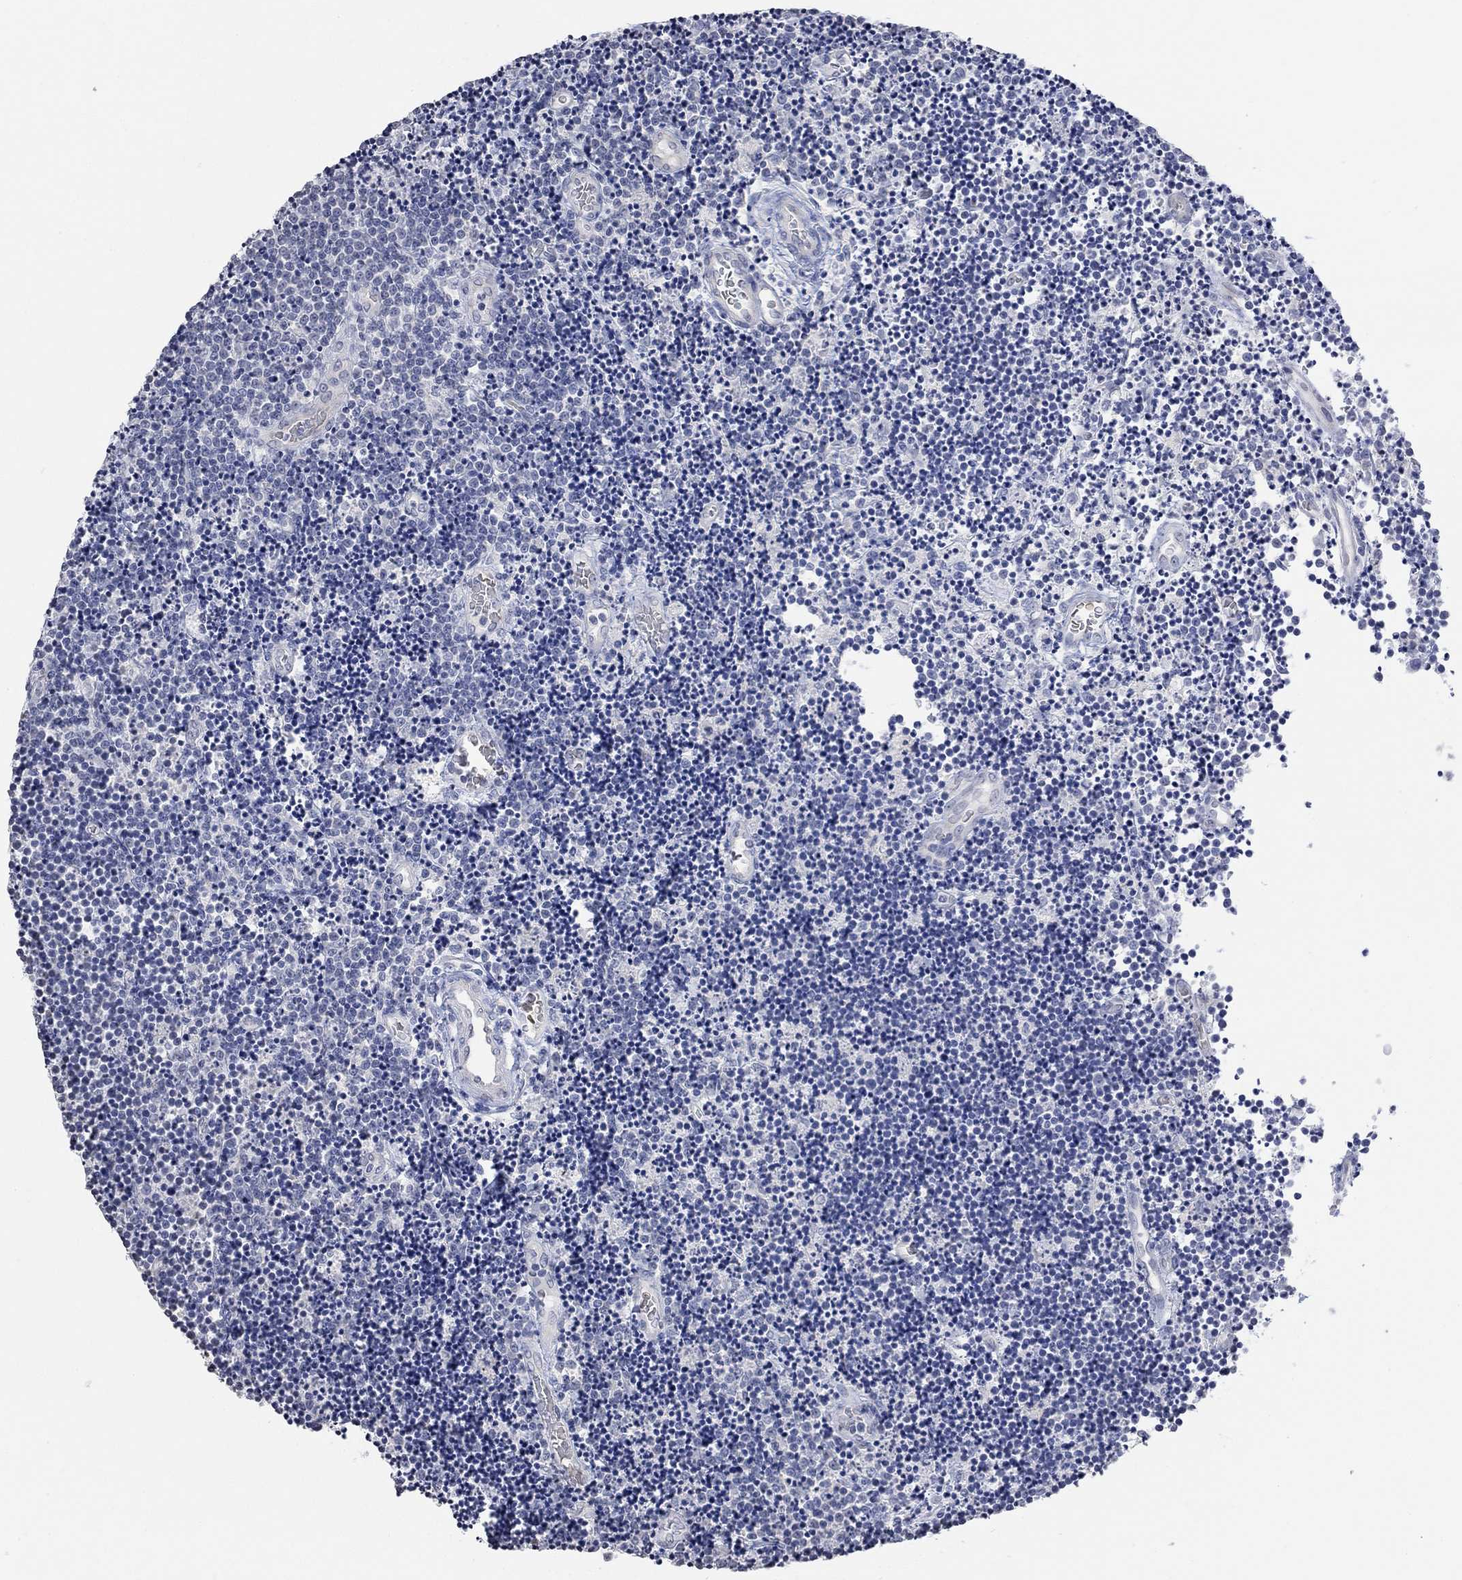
{"staining": {"intensity": "negative", "quantity": "none", "location": "none"}, "tissue": "lymphoma", "cell_type": "Tumor cells", "image_type": "cancer", "snomed": [{"axis": "morphology", "description": "Malignant lymphoma, non-Hodgkin's type, Low grade"}, {"axis": "topography", "description": "Brain"}], "caption": "Tumor cells show no significant protein staining in low-grade malignant lymphoma, non-Hodgkin's type.", "gene": "TMEM255A", "patient": {"sex": "female", "age": 66}}